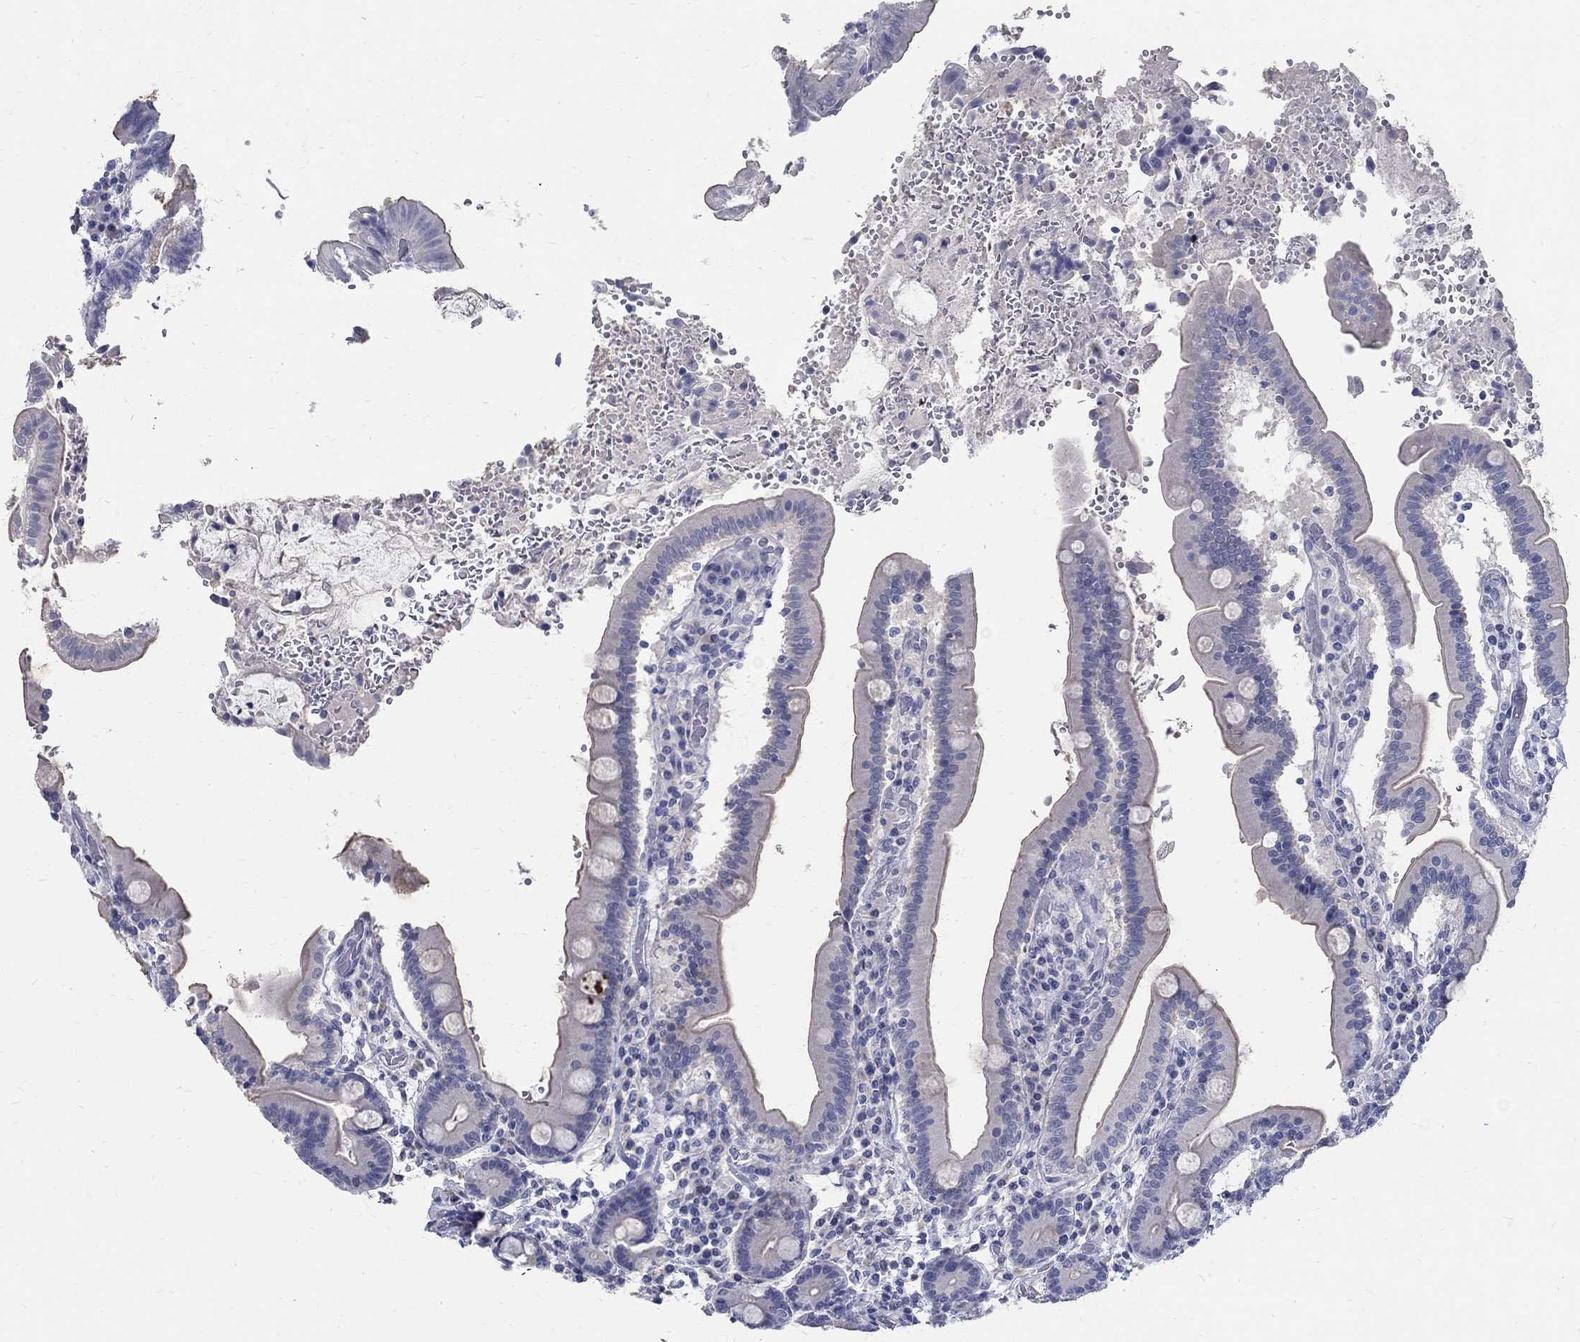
{"staining": {"intensity": "negative", "quantity": "none", "location": "none"}, "tissue": "duodenum", "cell_type": "Glandular cells", "image_type": "normal", "snomed": [{"axis": "morphology", "description": "Normal tissue, NOS"}, {"axis": "topography", "description": "Duodenum"}], "caption": "Protein analysis of unremarkable duodenum reveals no significant expression in glandular cells.", "gene": "SOX2", "patient": {"sex": "female", "age": 62}}